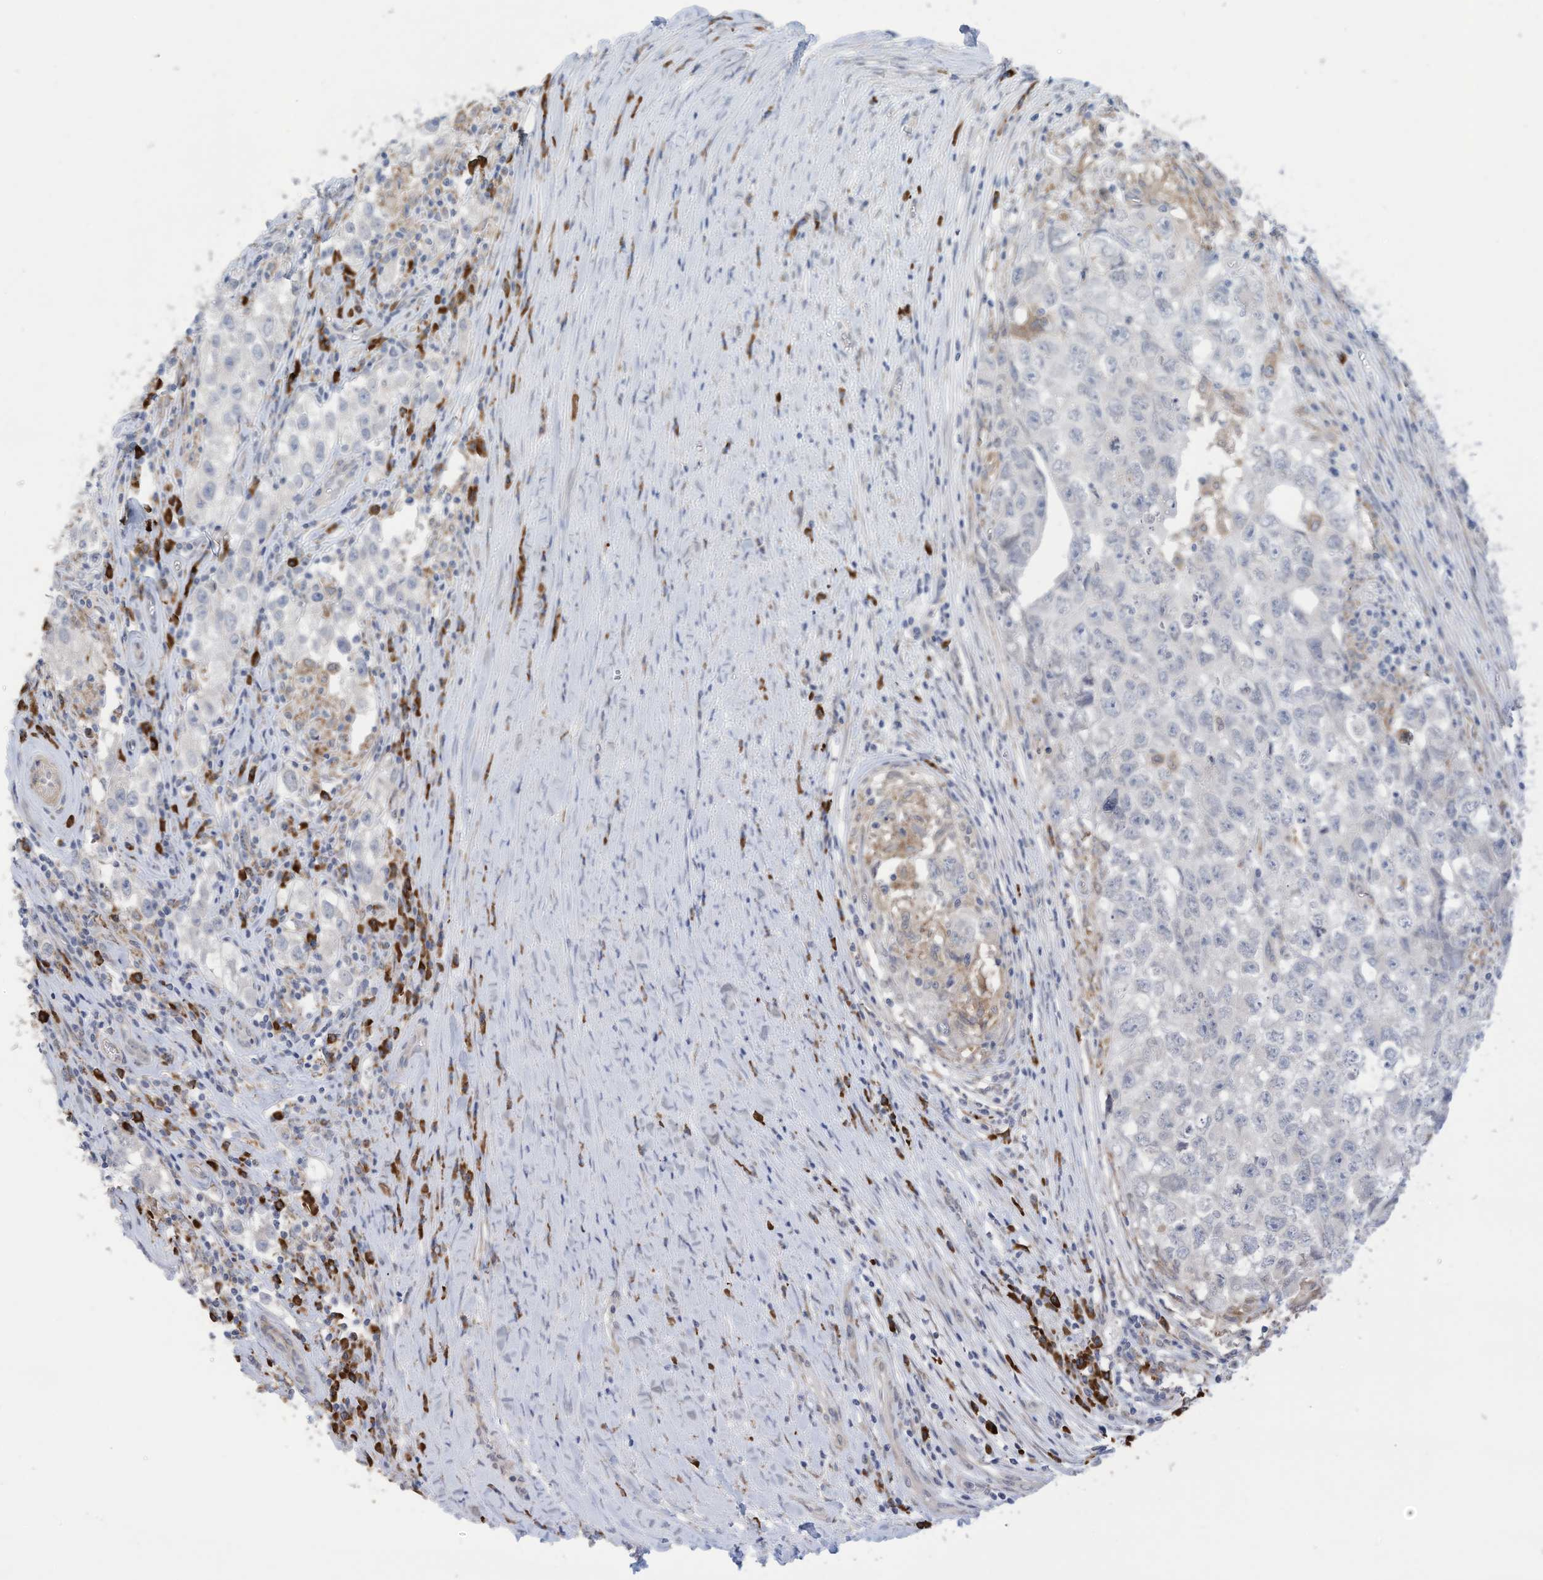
{"staining": {"intensity": "negative", "quantity": "none", "location": "none"}, "tissue": "testis cancer", "cell_type": "Tumor cells", "image_type": "cancer", "snomed": [{"axis": "morphology", "description": "Seminoma, NOS"}, {"axis": "morphology", "description": "Carcinoma, Embryonal, NOS"}, {"axis": "topography", "description": "Testis"}], "caption": "IHC of testis cancer (seminoma) displays no positivity in tumor cells.", "gene": "ZNF292", "patient": {"sex": "male", "age": 43}}